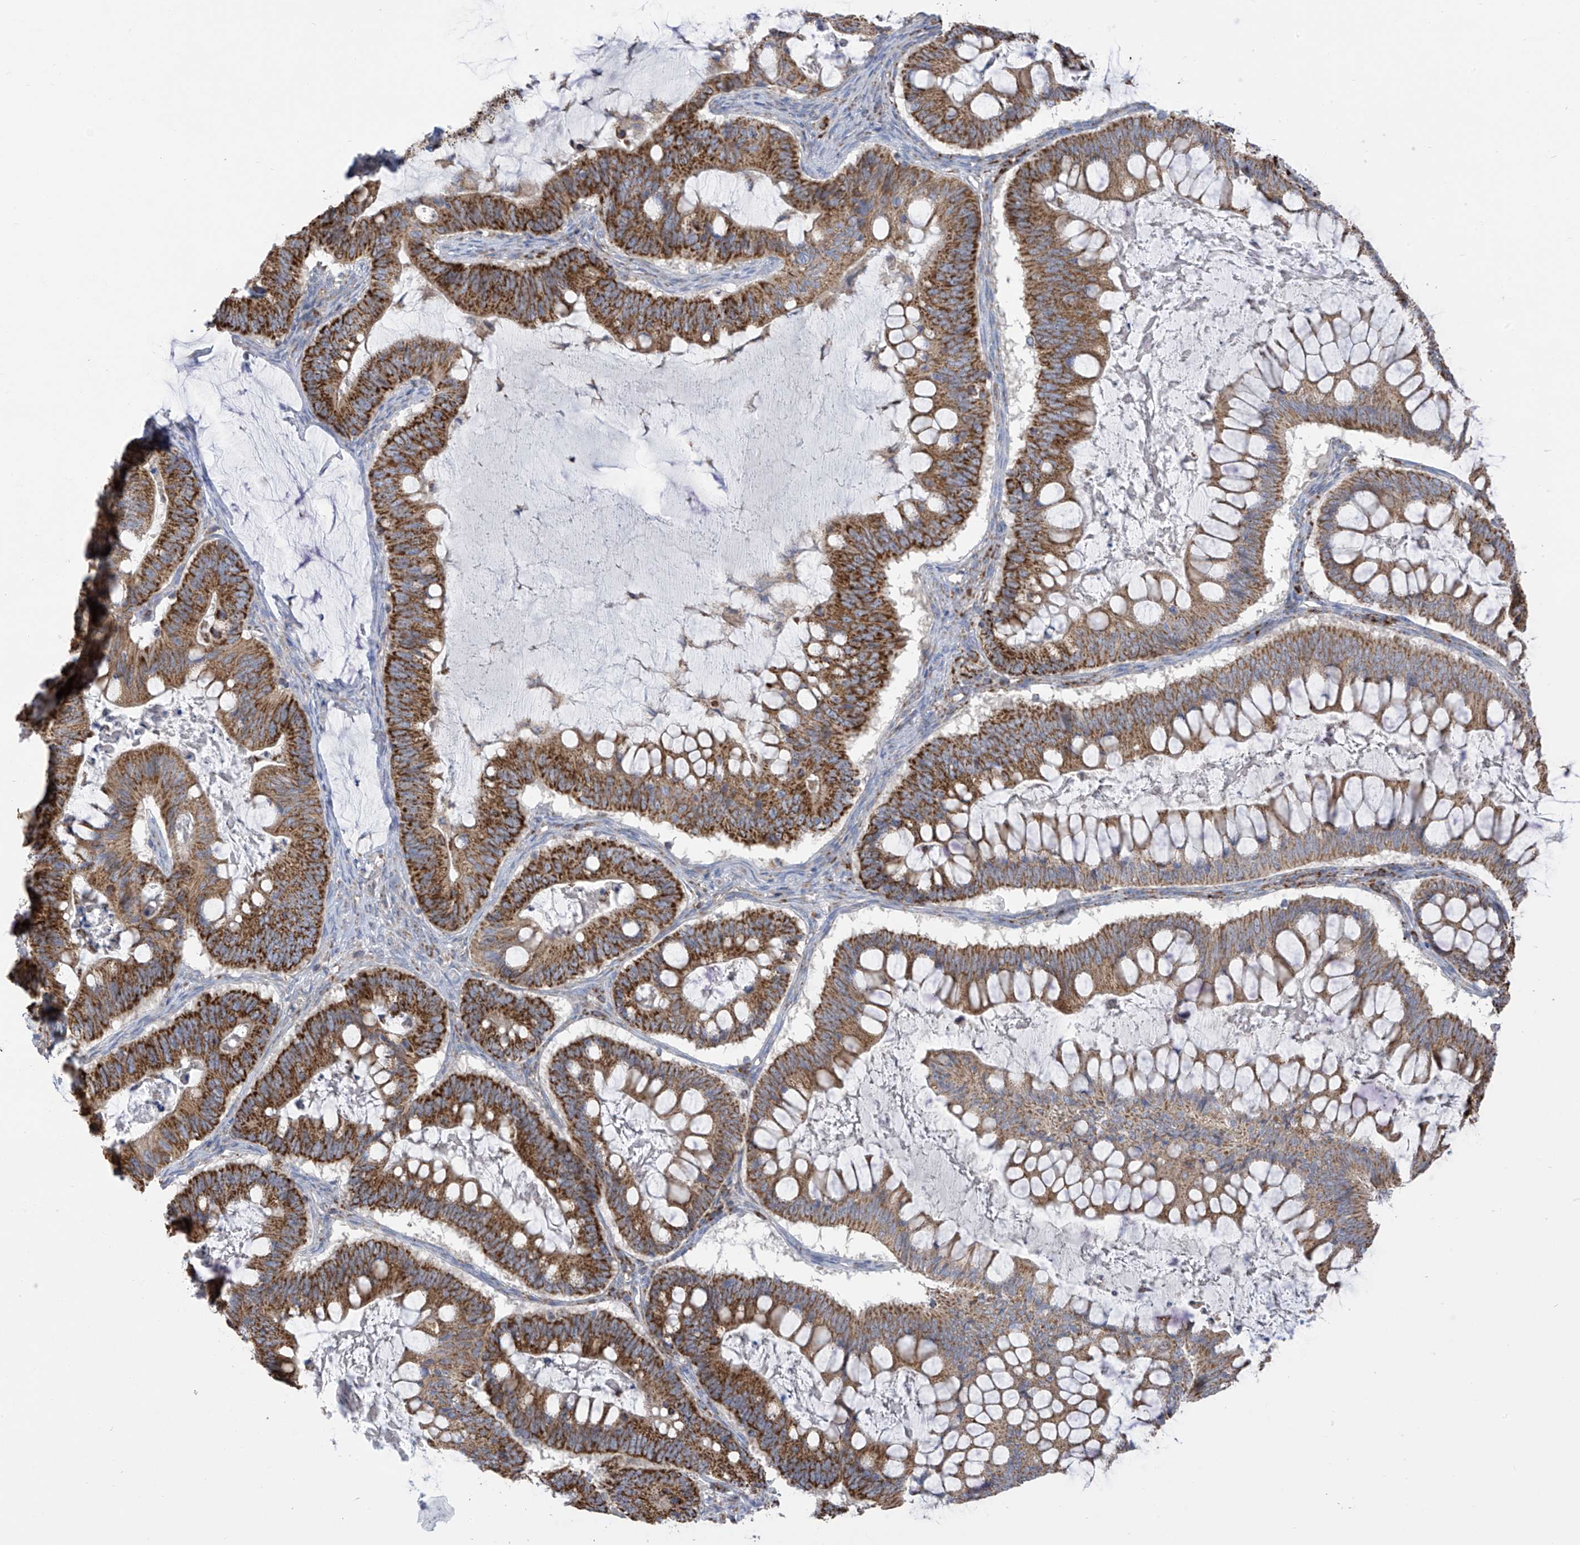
{"staining": {"intensity": "strong", "quantity": ">75%", "location": "cytoplasmic/membranous"}, "tissue": "ovarian cancer", "cell_type": "Tumor cells", "image_type": "cancer", "snomed": [{"axis": "morphology", "description": "Cystadenocarcinoma, mucinous, NOS"}, {"axis": "topography", "description": "Ovary"}], "caption": "Immunohistochemistry (IHC) of mucinous cystadenocarcinoma (ovarian) shows high levels of strong cytoplasmic/membranous positivity in approximately >75% of tumor cells.", "gene": "PNPT1", "patient": {"sex": "female", "age": 61}}